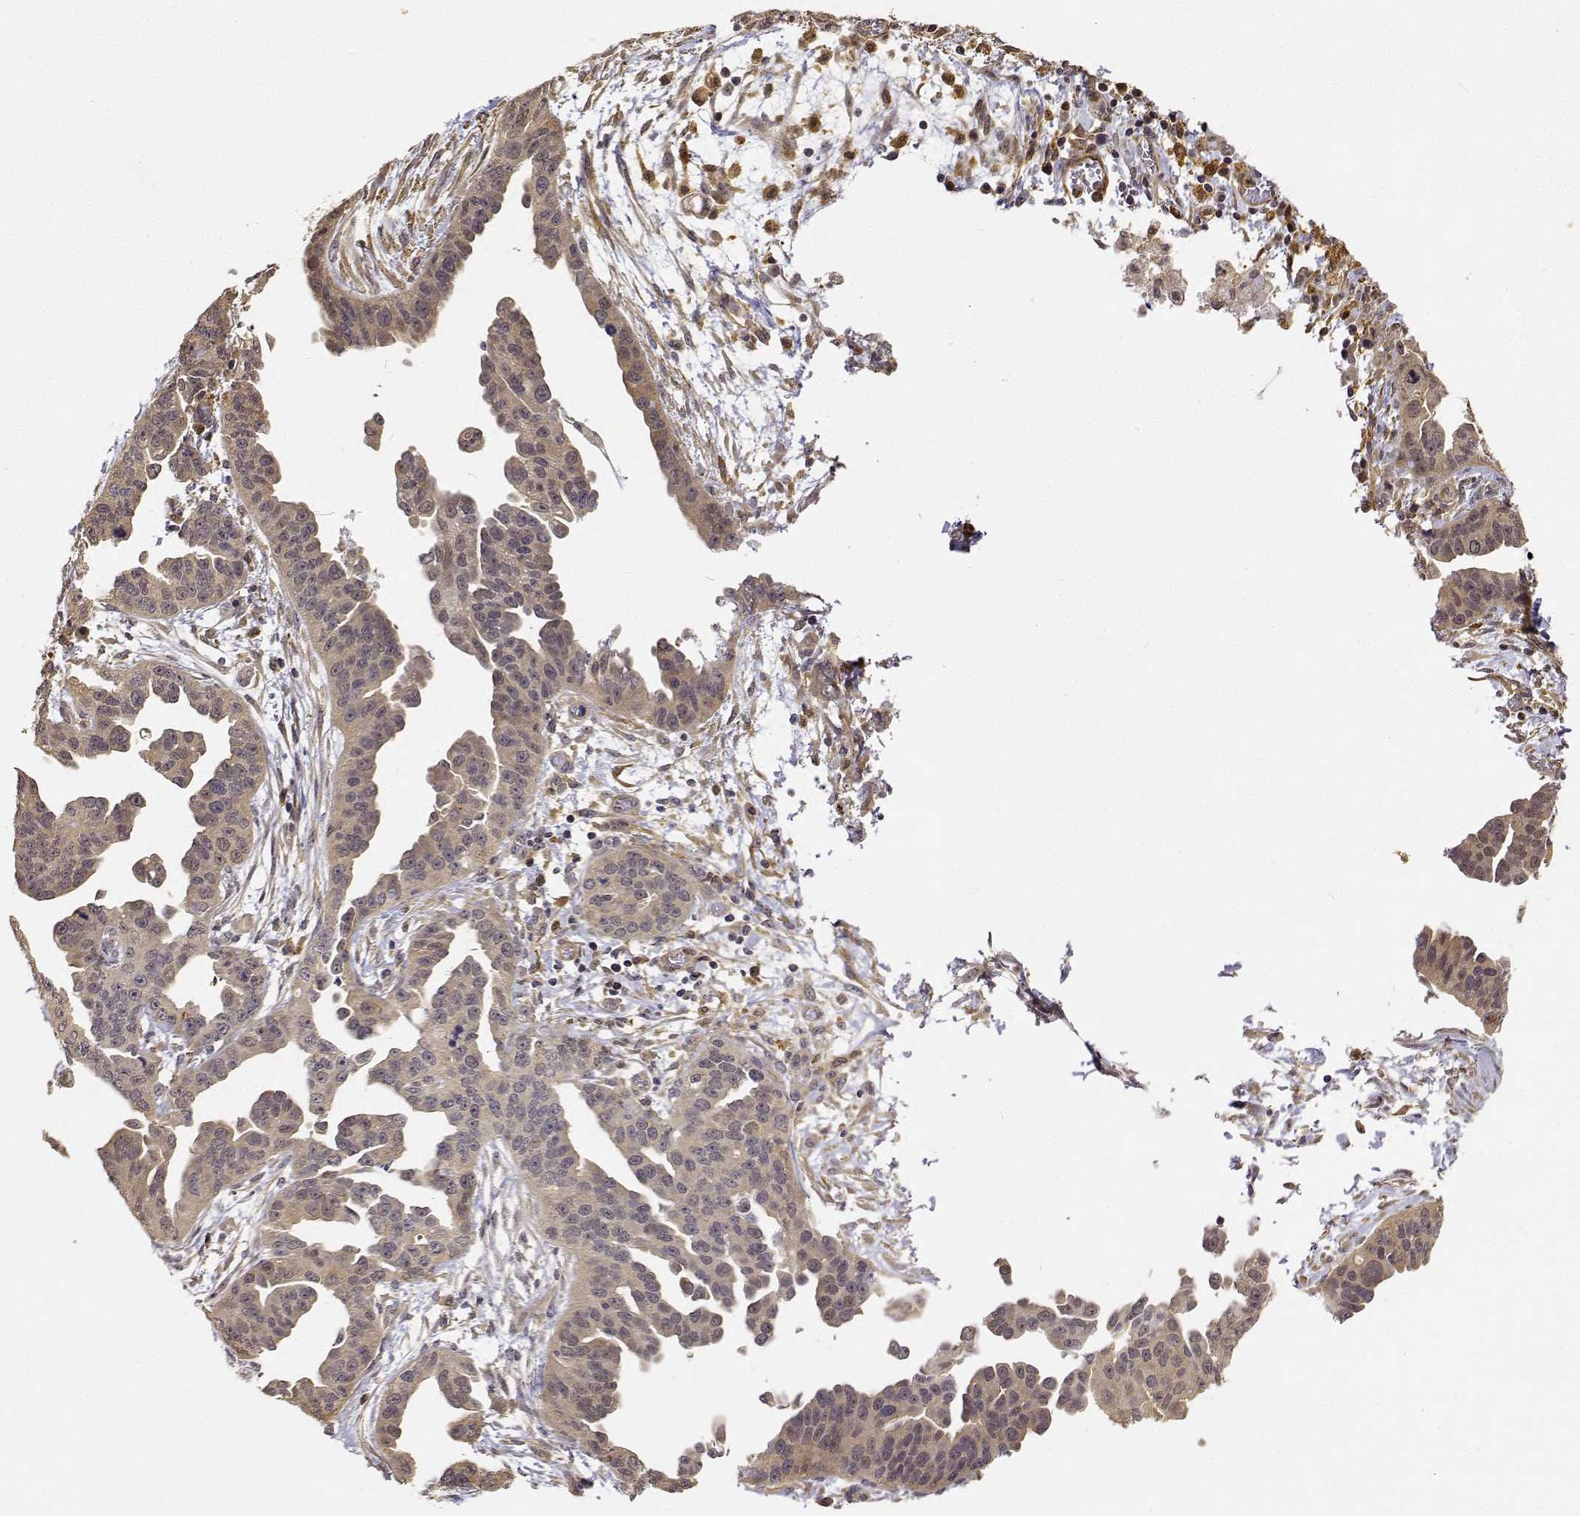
{"staining": {"intensity": "weak", "quantity": ">75%", "location": "cytoplasmic/membranous"}, "tissue": "ovarian cancer", "cell_type": "Tumor cells", "image_type": "cancer", "snomed": [{"axis": "morphology", "description": "Cystadenocarcinoma, serous, NOS"}, {"axis": "topography", "description": "Ovary"}], "caption": "Serous cystadenocarcinoma (ovarian) tissue shows weak cytoplasmic/membranous positivity in approximately >75% of tumor cells", "gene": "PCID2", "patient": {"sex": "female", "age": 75}}